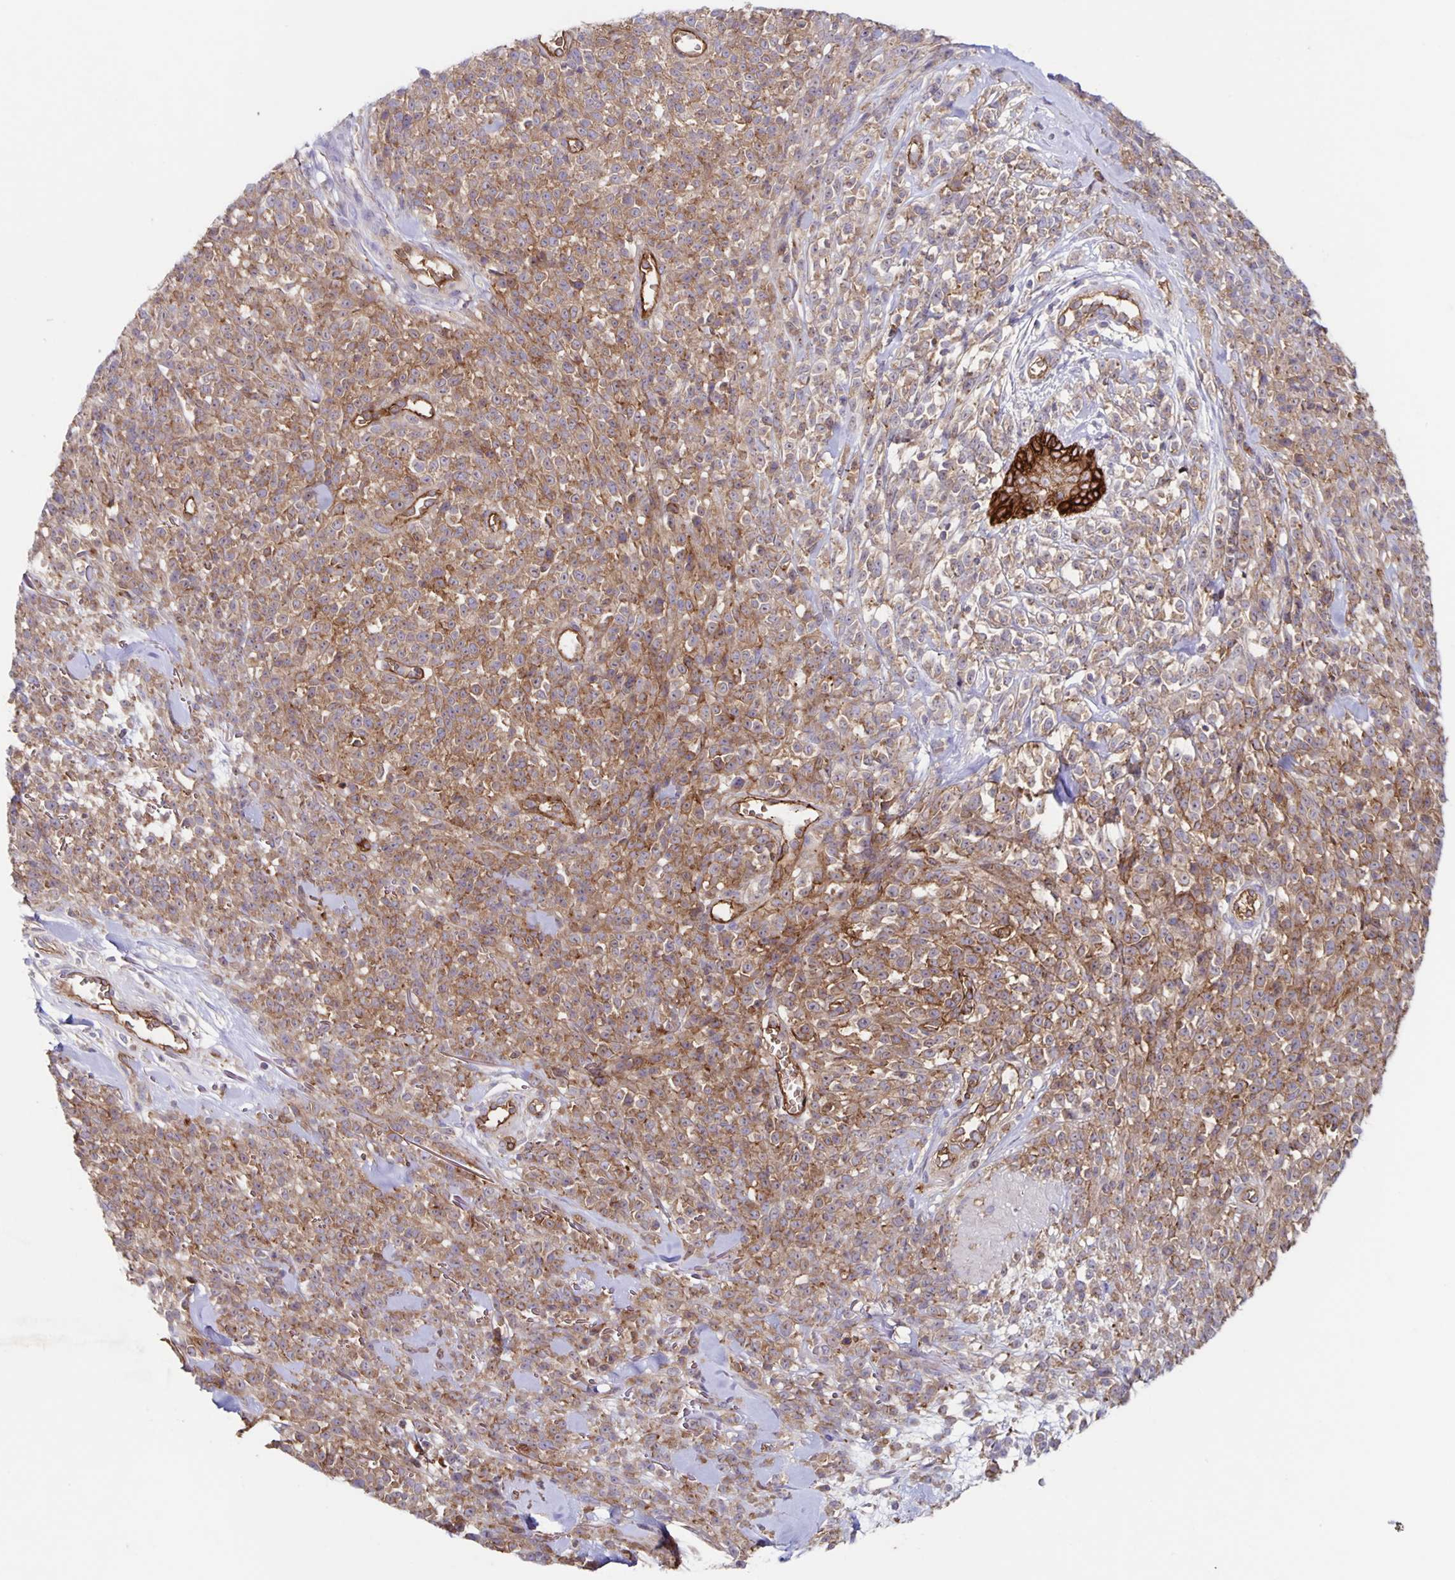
{"staining": {"intensity": "moderate", "quantity": ">75%", "location": "cytoplasmic/membranous"}, "tissue": "melanoma", "cell_type": "Tumor cells", "image_type": "cancer", "snomed": [{"axis": "morphology", "description": "Malignant melanoma, NOS"}, {"axis": "topography", "description": "Skin"}, {"axis": "topography", "description": "Skin of trunk"}], "caption": "Malignant melanoma stained for a protein (brown) displays moderate cytoplasmic/membranous positive positivity in about >75% of tumor cells.", "gene": "ITGA2", "patient": {"sex": "male", "age": 74}}